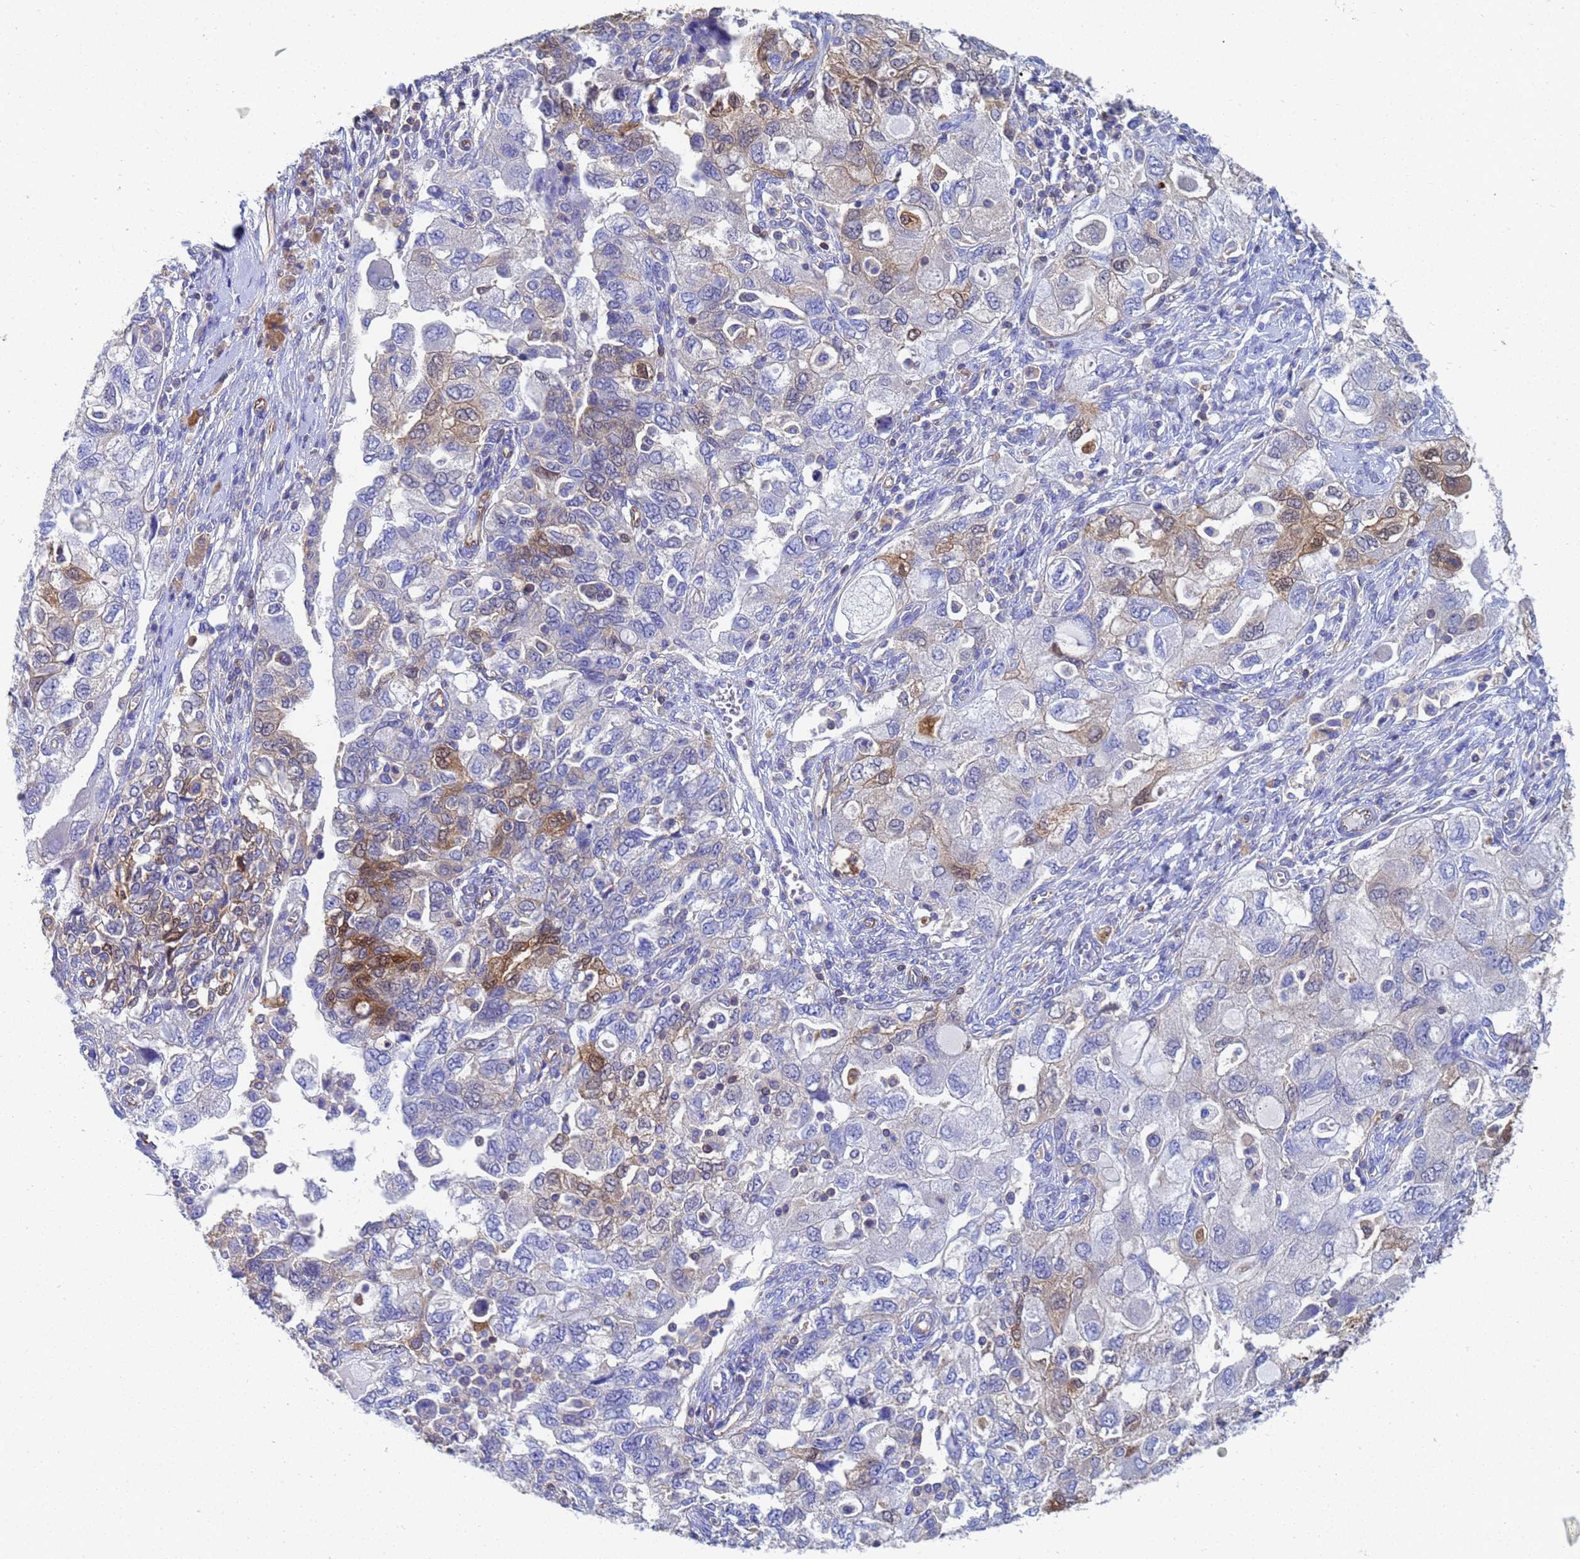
{"staining": {"intensity": "strong", "quantity": "<25%", "location": "cytoplasmic/membranous"}, "tissue": "ovarian cancer", "cell_type": "Tumor cells", "image_type": "cancer", "snomed": [{"axis": "morphology", "description": "Carcinoma, NOS"}, {"axis": "morphology", "description": "Cystadenocarcinoma, serous, NOS"}, {"axis": "topography", "description": "Ovary"}], "caption": "DAB immunohistochemical staining of ovarian cancer shows strong cytoplasmic/membranous protein expression in approximately <25% of tumor cells. (IHC, brightfield microscopy, high magnification).", "gene": "GCHFR", "patient": {"sex": "female", "age": 69}}